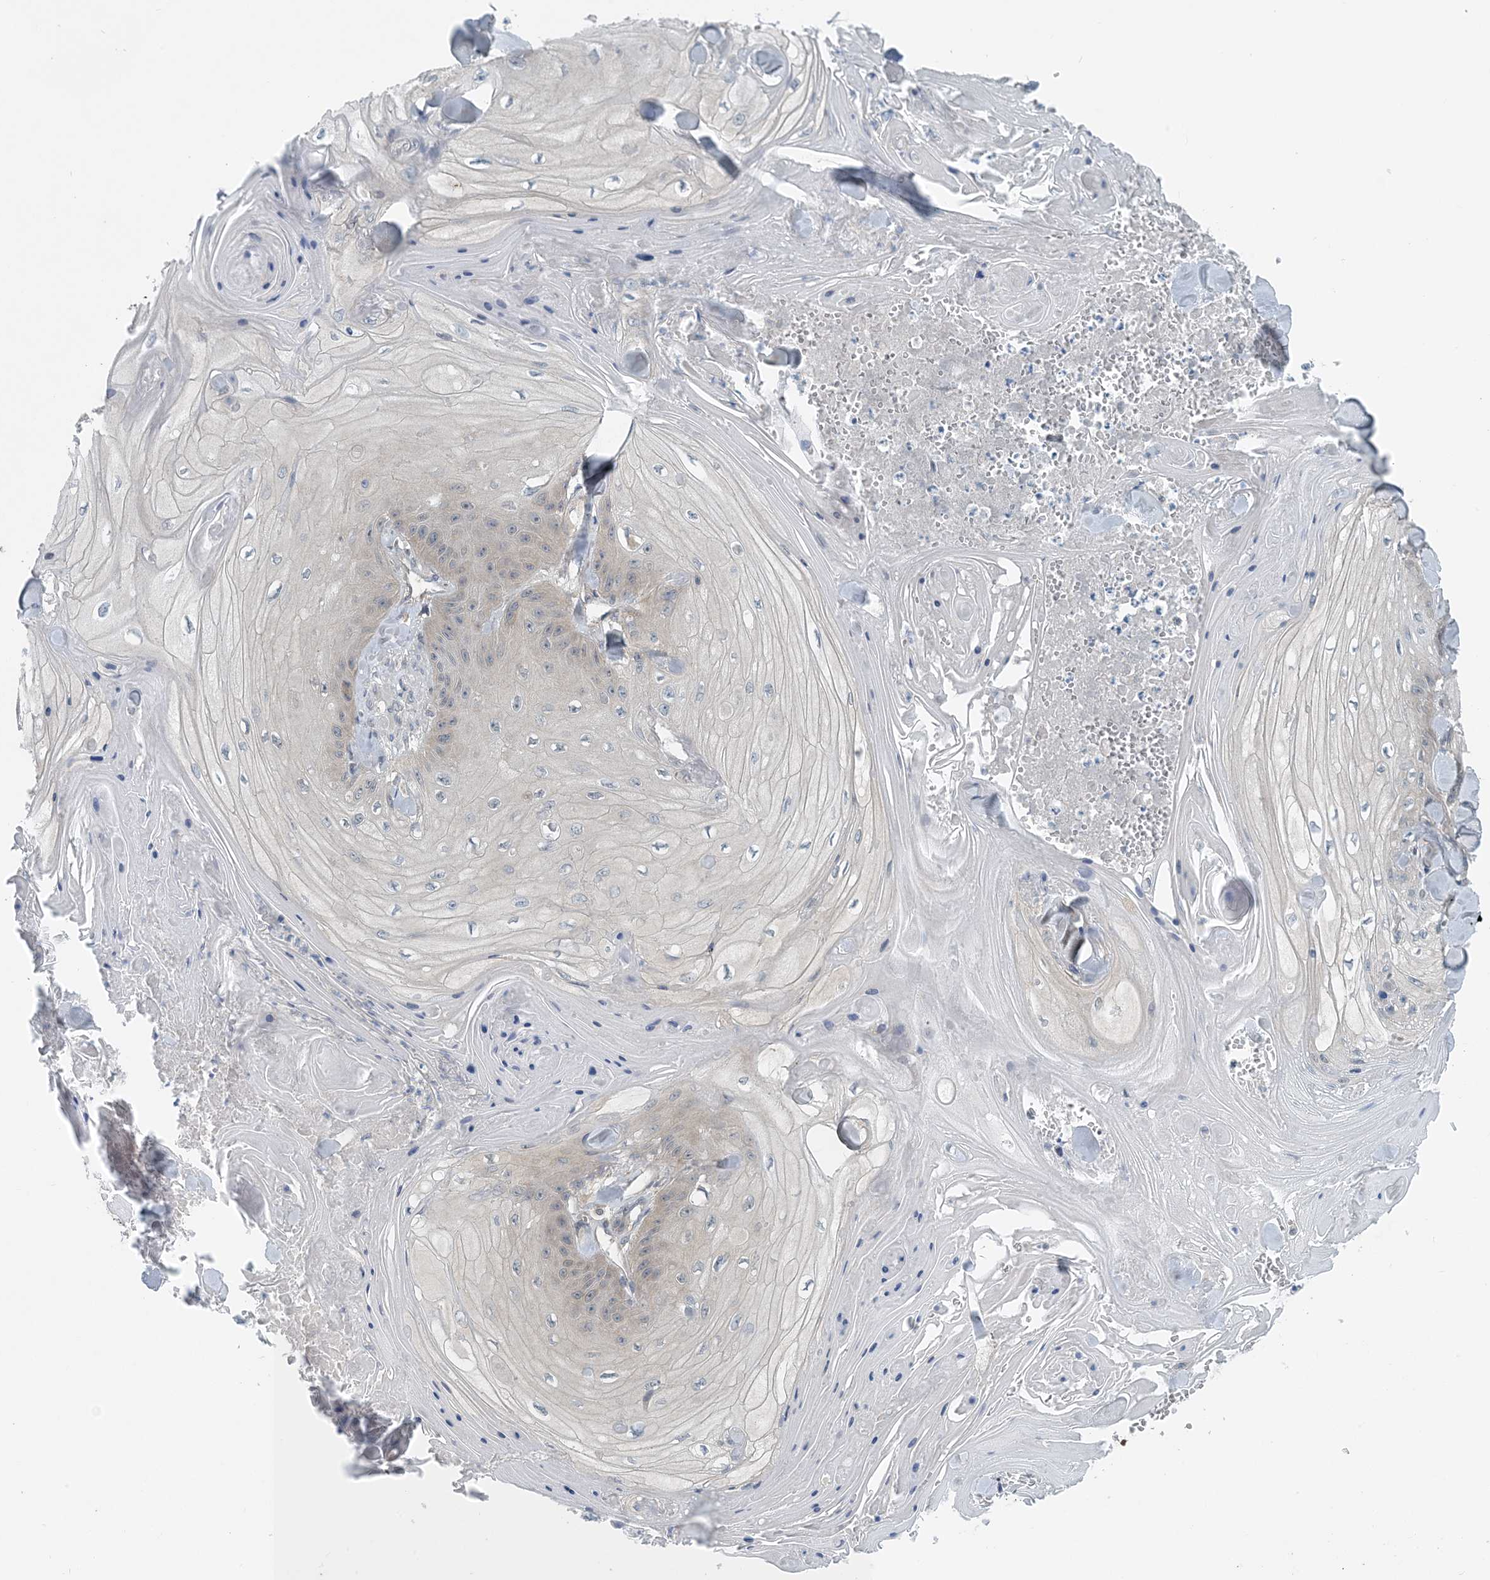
{"staining": {"intensity": "negative", "quantity": "none", "location": "none"}, "tissue": "skin cancer", "cell_type": "Tumor cells", "image_type": "cancer", "snomed": [{"axis": "morphology", "description": "Squamous cell carcinoma, NOS"}, {"axis": "topography", "description": "Skin"}], "caption": "This is an immunohistochemistry photomicrograph of squamous cell carcinoma (skin). There is no expression in tumor cells.", "gene": "HIKESHI", "patient": {"sex": "male", "age": 74}}